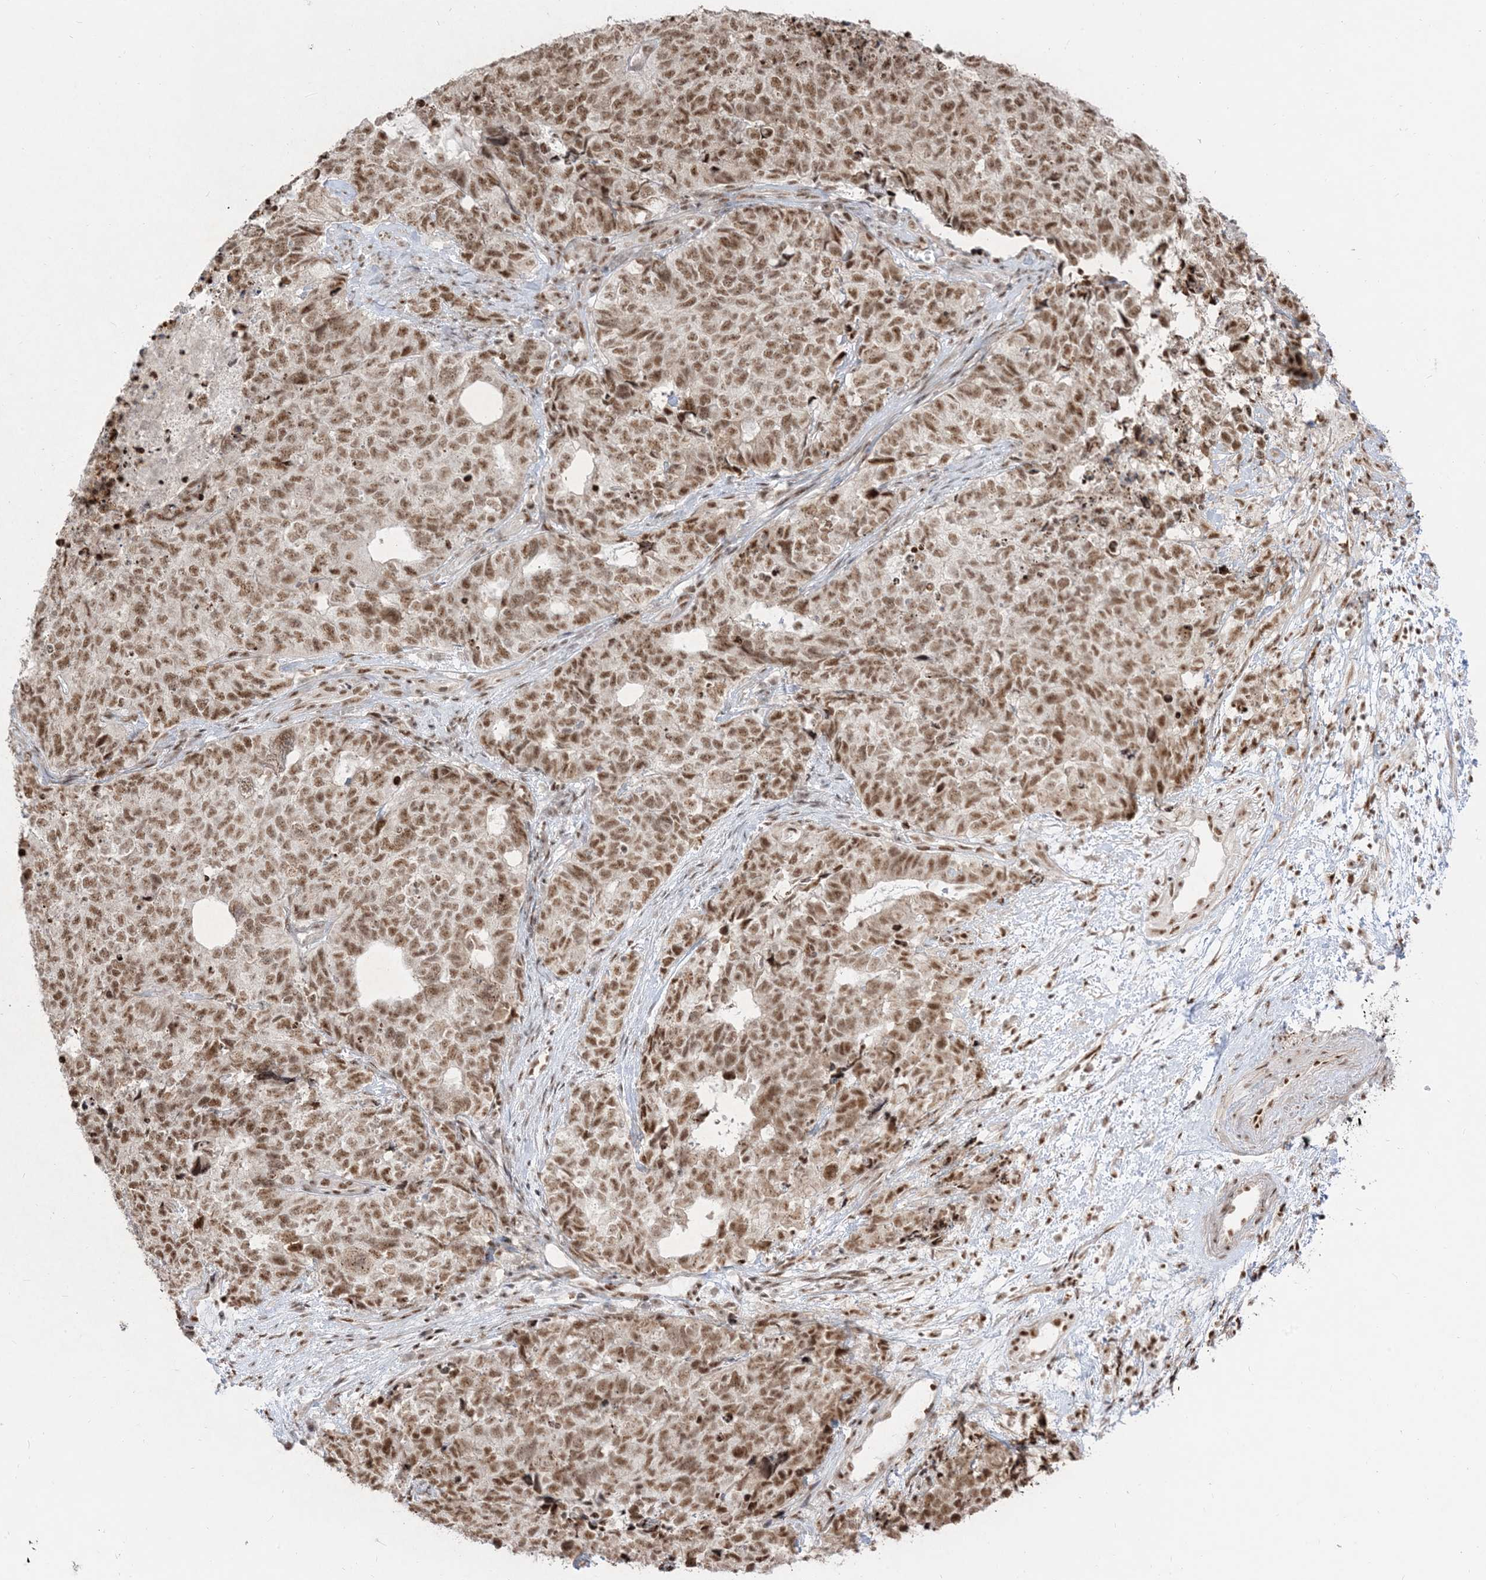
{"staining": {"intensity": "moderate", "quantity": ">75%", "location": "nuclear"}, "tissue": "cervical cancer", "cell_type": "Tumor cells", "image_type": "cancer", "snomed": [{"axis": "morphology", "description": "Squamous cell carcinoma, NOS"}, {"axis": "topography", "description": "Cervix"}], "caption": "Cervical cancer (squamous cell carcinoma) tissue exhibits moderate nuclear positivity in about >75% of tumor cells, visualized by immunohistochemistry. Nuclei are stained in blue.", "gene": "ARGLU1", "patient": {"sex": "female", "age": 63}}